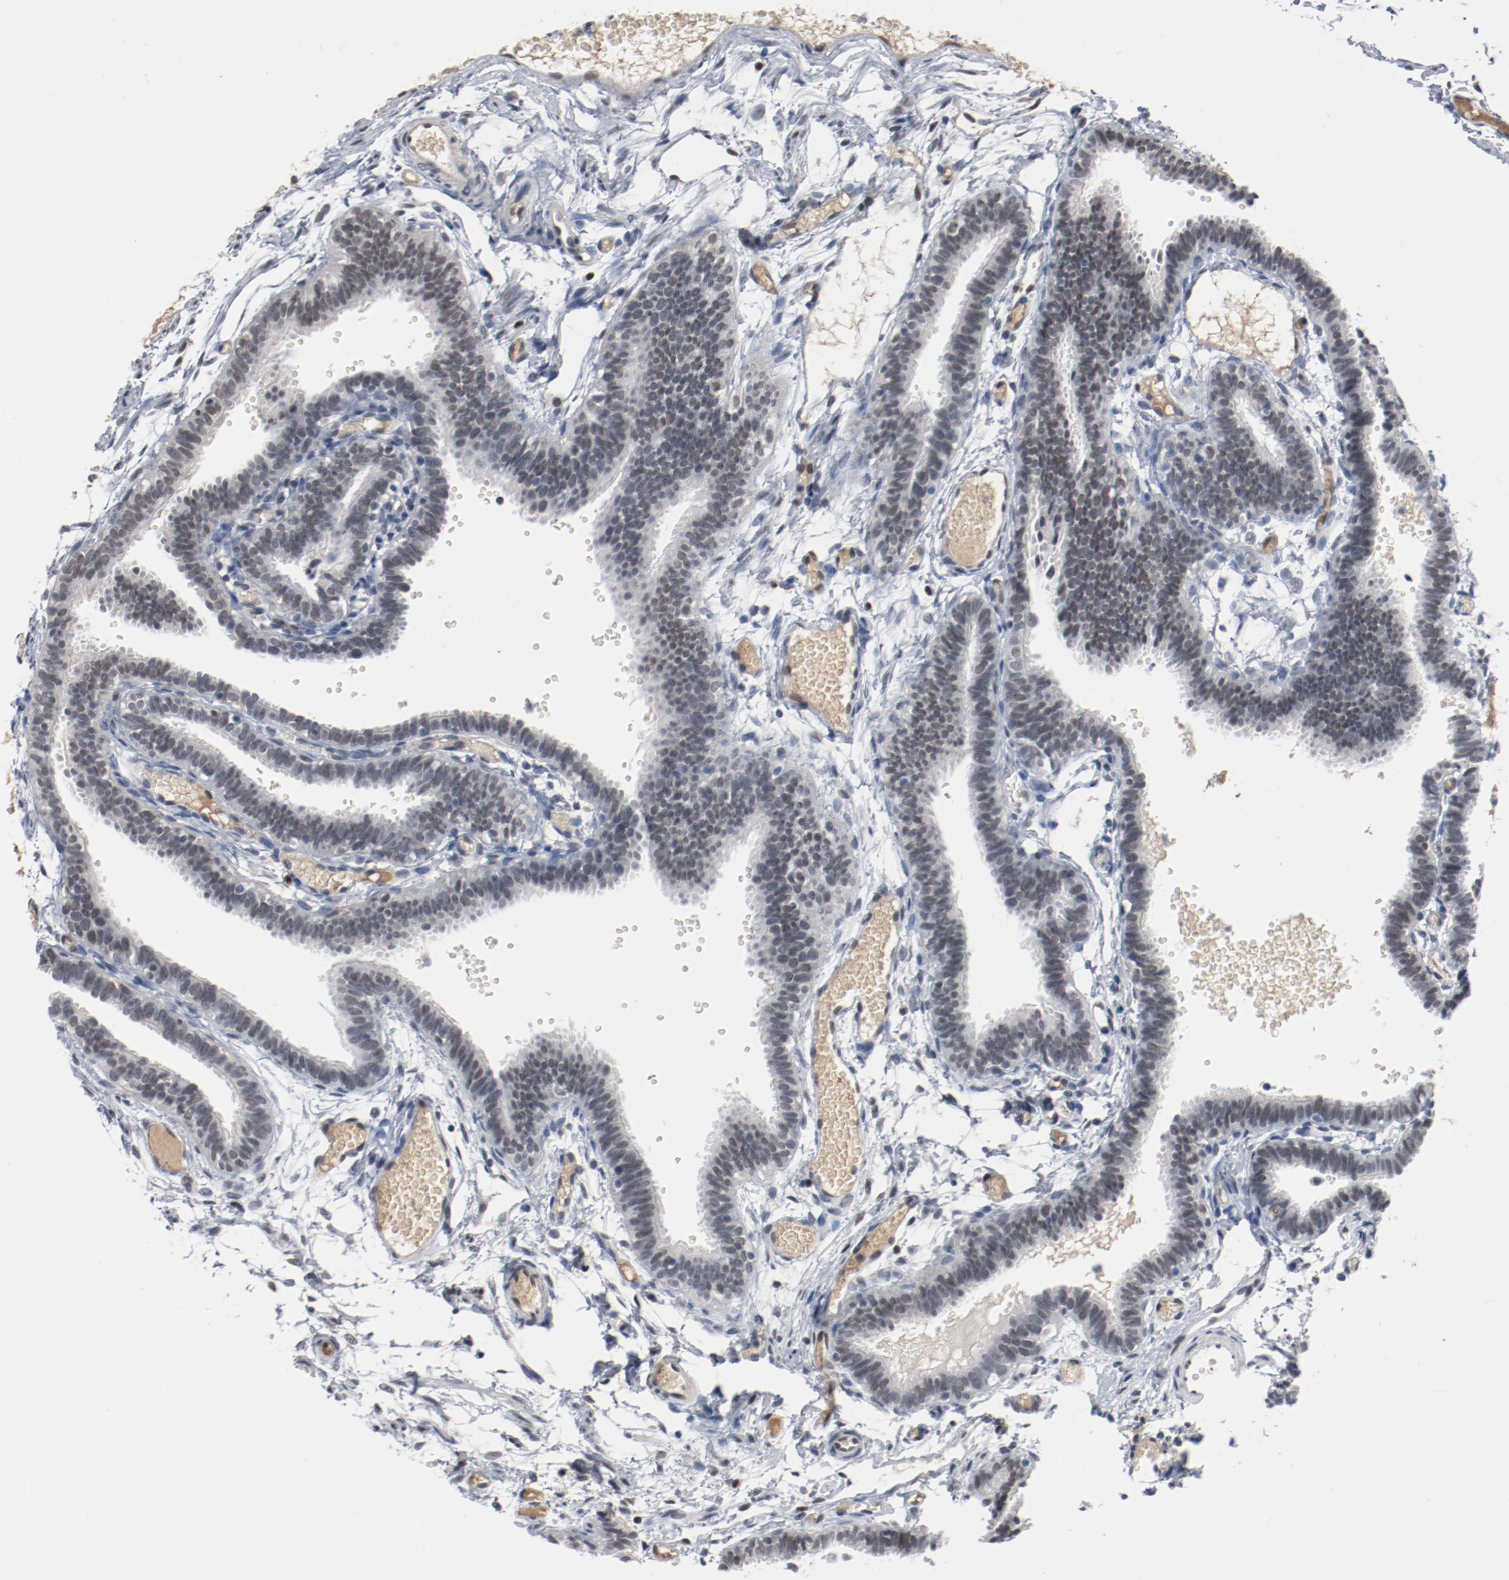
{"staining": {"intensity": "negative", "quantity": "none", "location": "none"}, "tissue": "fallopian tube", "cell_type": "Glandular cells", "image_type": "normal", "snomed": [{"axis": "morphology", "description": "Normal tissue, NOS"}, {"axis": "topography", "description": "Fallopian tube"}], "caption": "Glandular cells show no significant protein positivity in unremarkable fallopian tube. The staining was performed using DAB to visualize the protein expression in brown, while the nuclei were stained in blue with hematoxylin (Magnification: 20x).", "gene": "ENSG00000285708", "patient": {"sex": "female", "age": 29}}